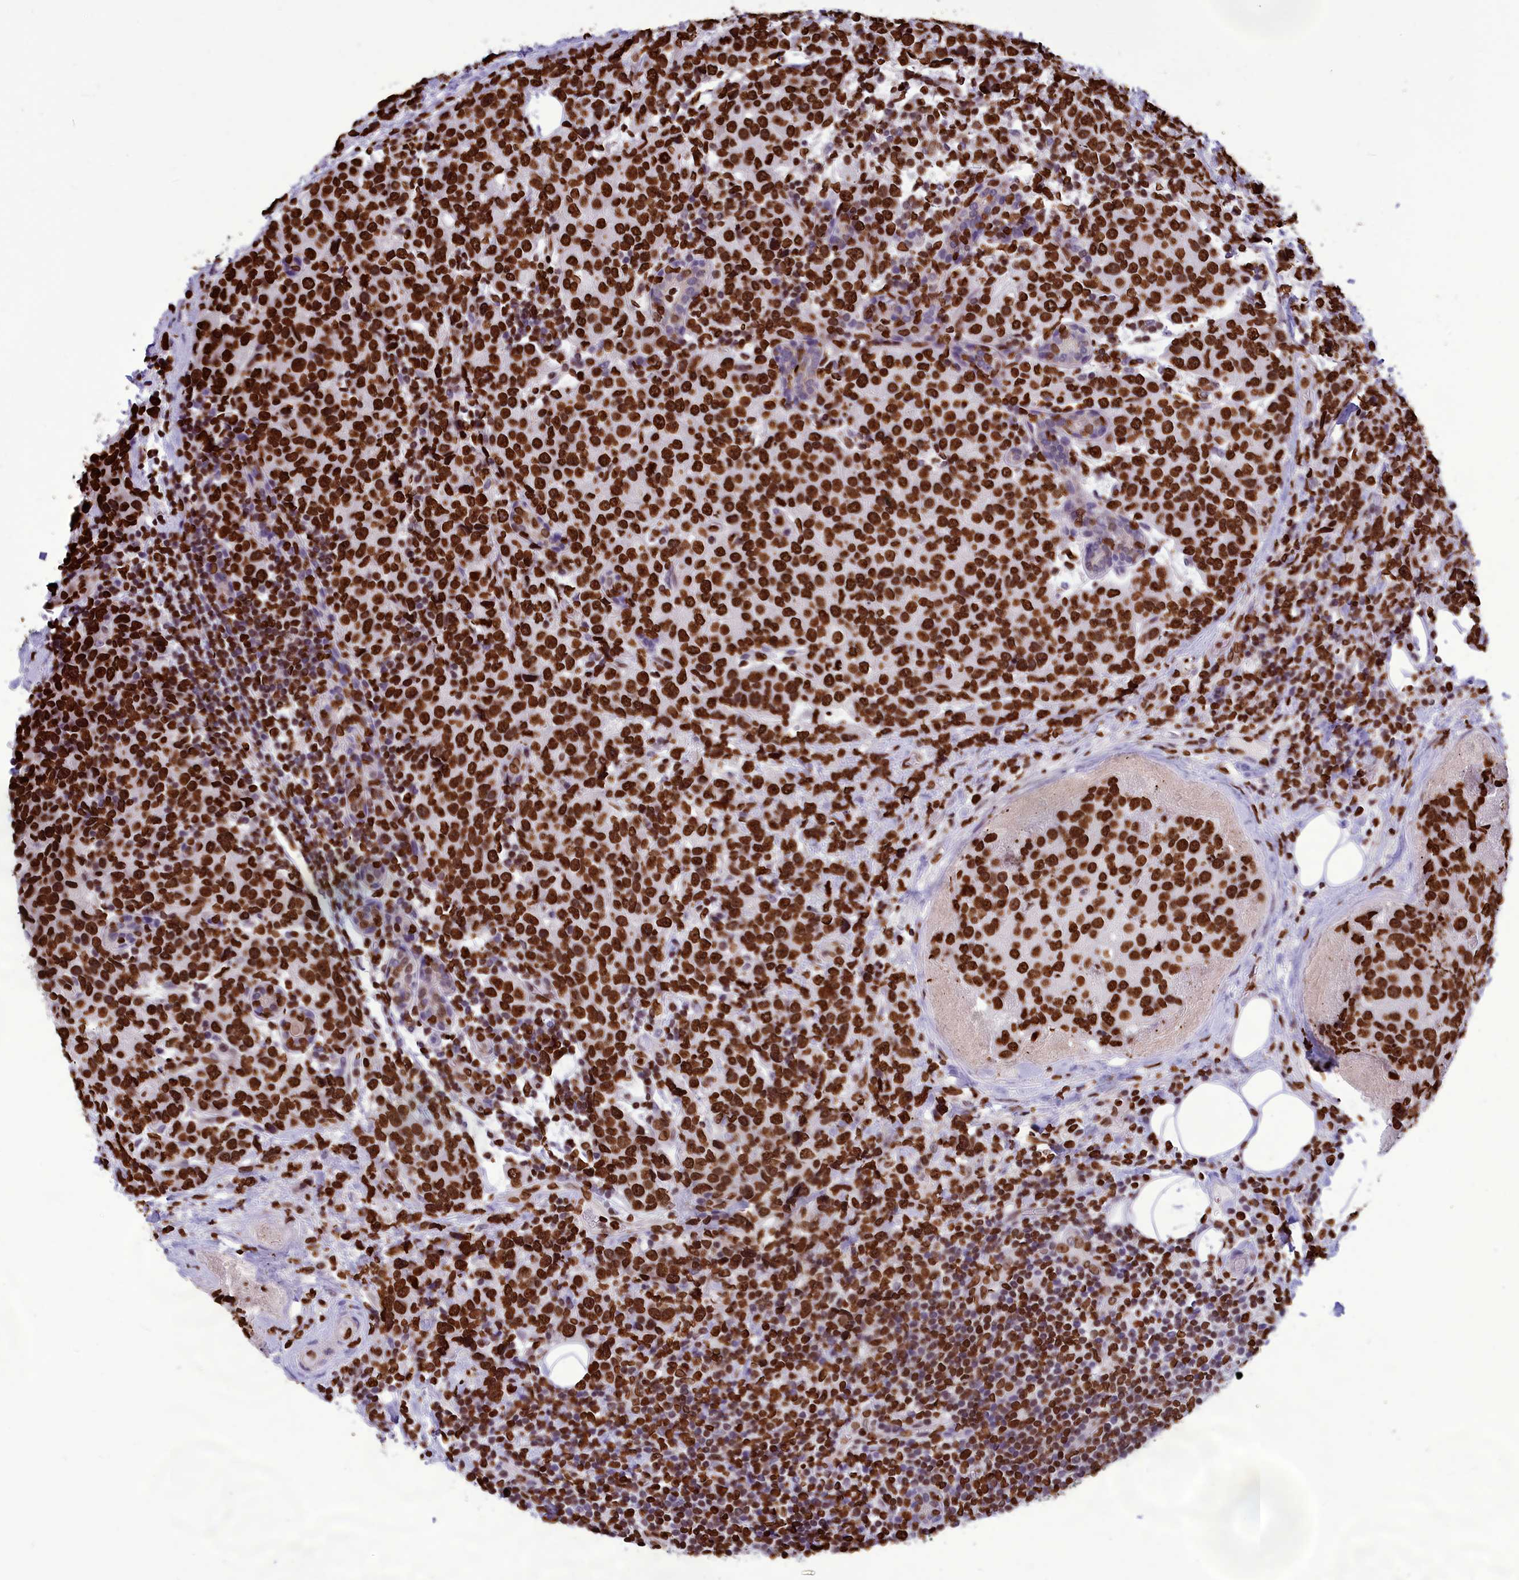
{"staining": {"intensity": "strong", "quantity": ">75%", "location": "nuclear"}, "tissue": "breast cancer", "cell_type": "Tumor cells", "image_type": "cancer", "snomed": [{"axis": "morphology", "description": "Lobular carcinoma"}, {"axis": "topography", "description": "Breast"}], "caption": "Immunohistochemical staining of human breast lobular carcinoma demonstrates high levels of strong nuclear positivity in approximately >75% of tumor cells.", "gene": "AKAP17A", "patient": {"sex": "female", "age": 59}}